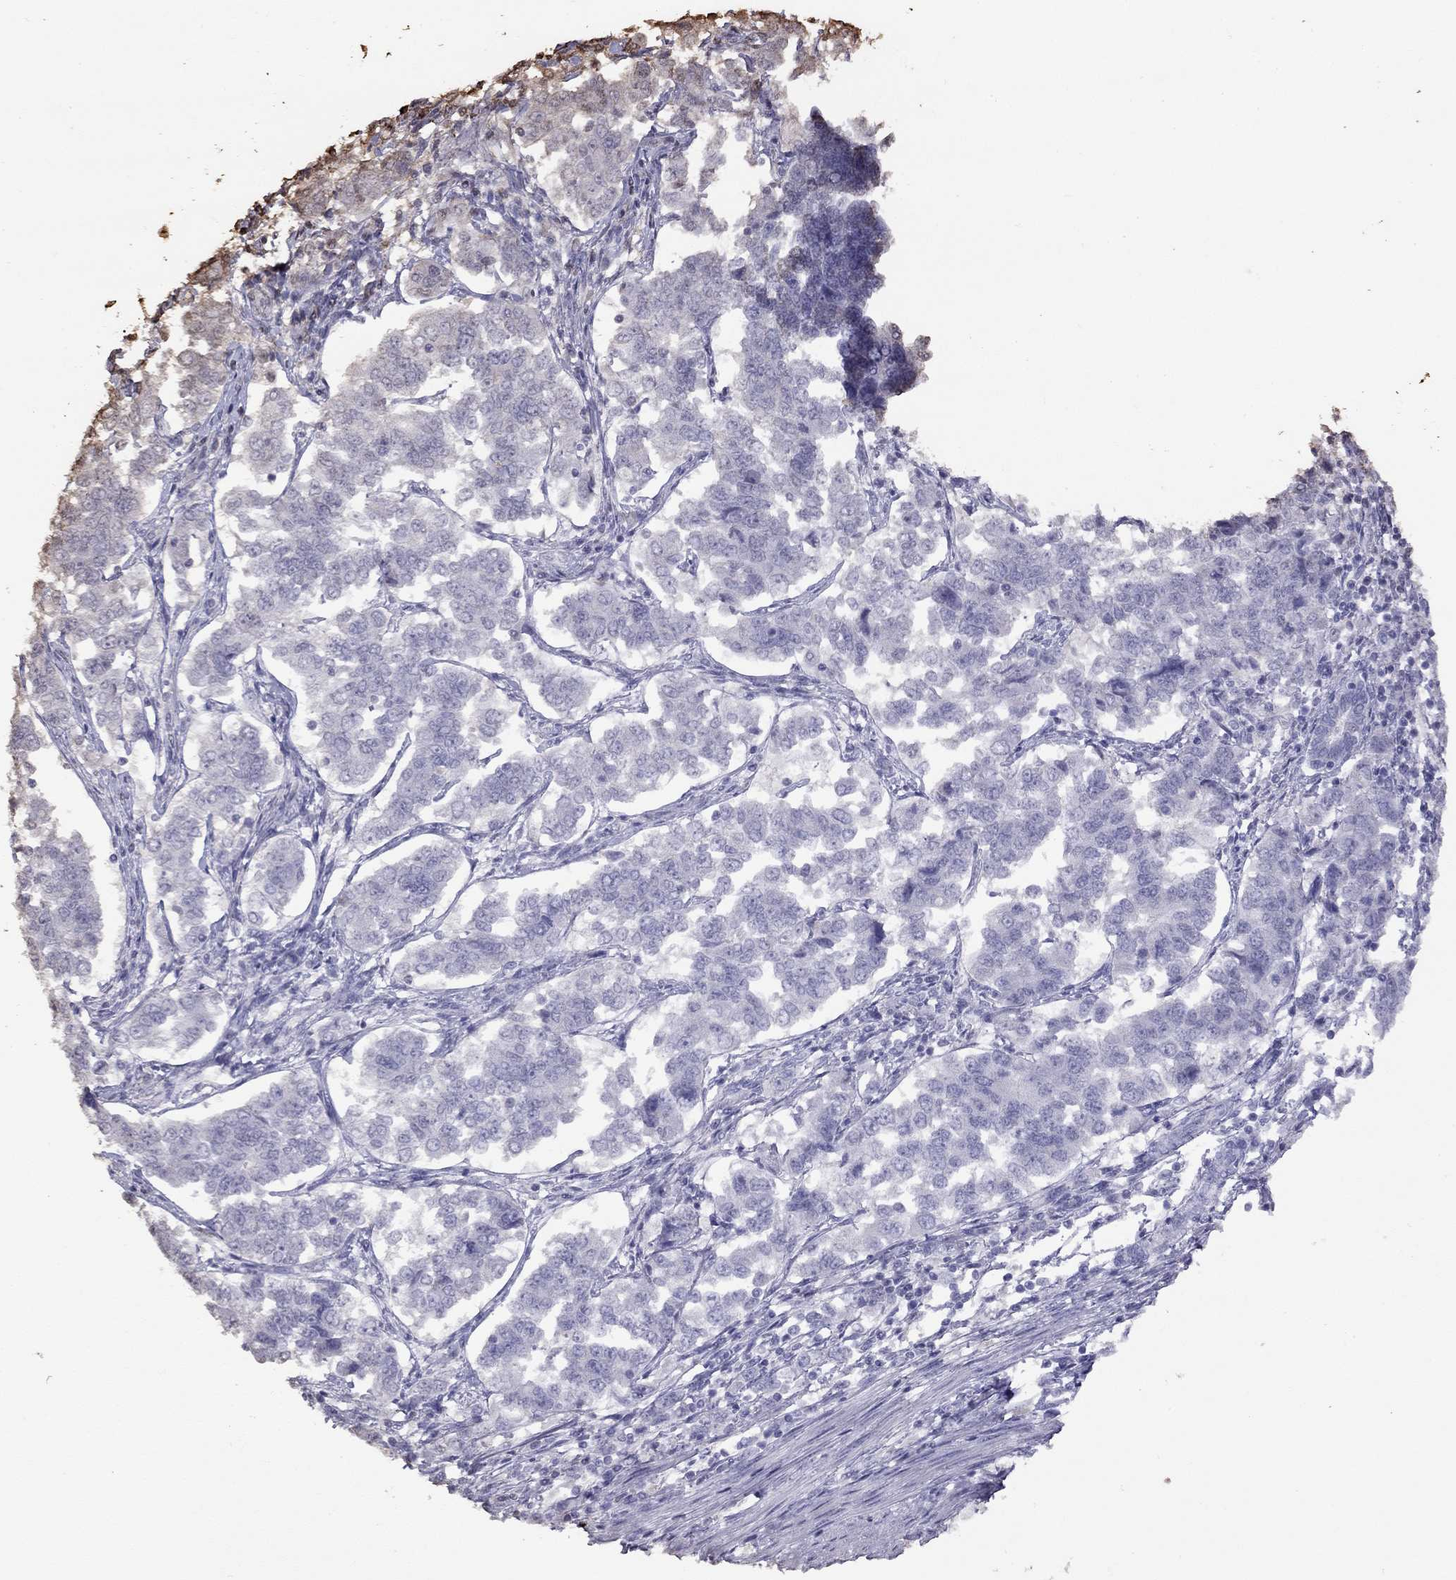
{"staining": {"intensity": "negative", "quantity": "none", "location": "none"}, "tissue": "endometrial cancer", "cell_type": "Tumor cells", "image_type": "cancer", "snomed": [{"axis": "morphology", "description": "Adenocarcinoma, NOS"}, {"axis": "topography", "description": "Endometrium"}], "caption": "A high-resolution photomicrograph shows IHC staining of endometrial cancer, which exhibits no significant expression in tumor cells.", "gene": "SUN3", "patient": {"sex": "female", "age": 43}}